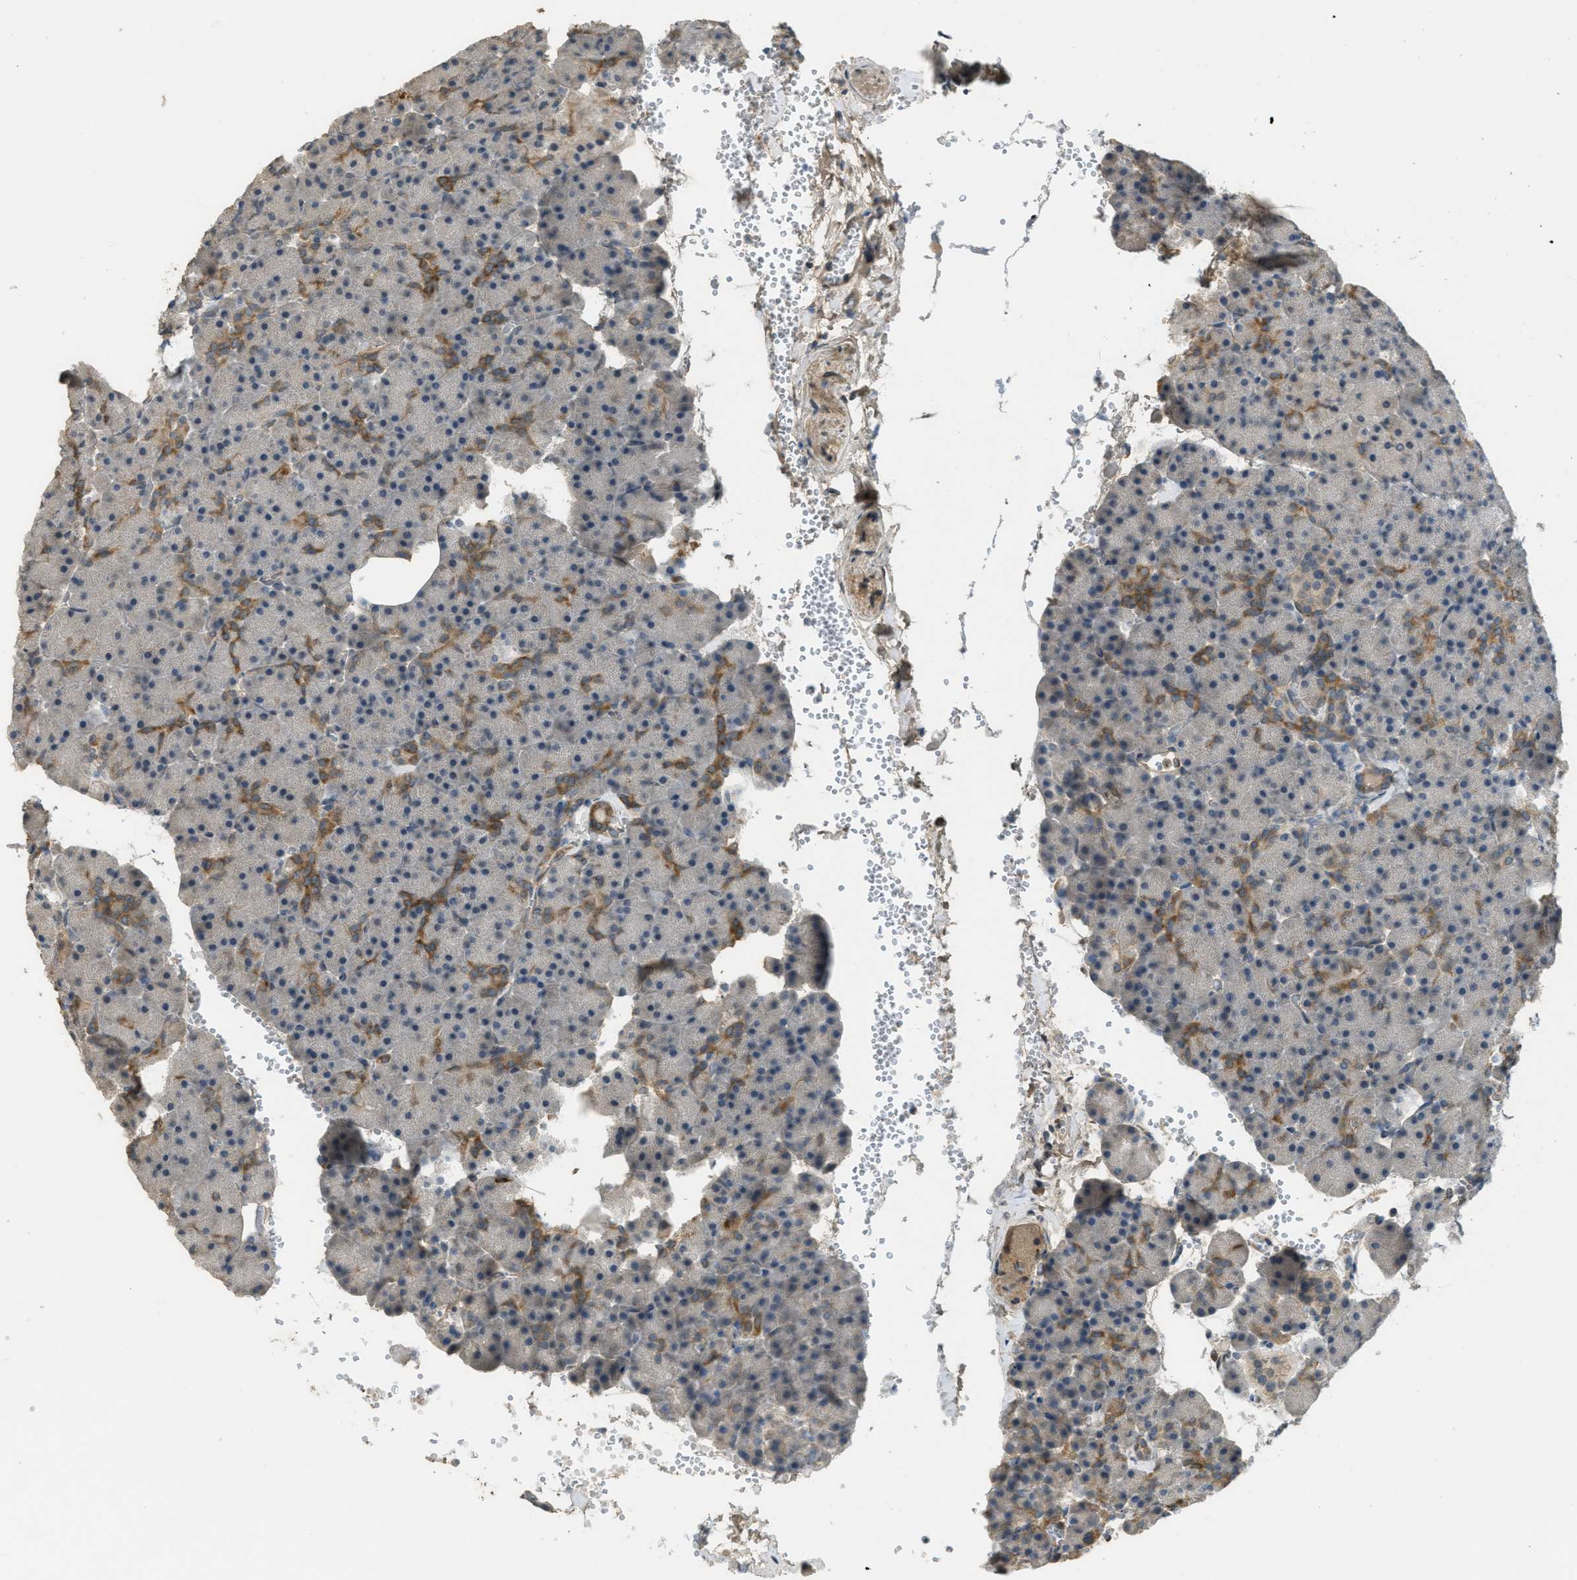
{"staining": {"intensity": "moderate", "quantity": "<25%", "location": "cytoplasmic/membranous"}, "tissue": "pancreas", "cell_type": "Exocrine glandular cells", "image_type": "normal", "snomed": [{"axis": "morphology", "description": "Normal tissue, NOS"}, {"axis": "topography", "description": "Pancreas"}], "caption": "Protein staining exhibits moderate cytoplasmic/membranous staining in about <25% of exocrine glandular cells in normal pancreas. (IHC, brightfield microscopy, high magnification).", "gene": "IGF2BP2", "patient": {"sex": "female", "age": 35}}